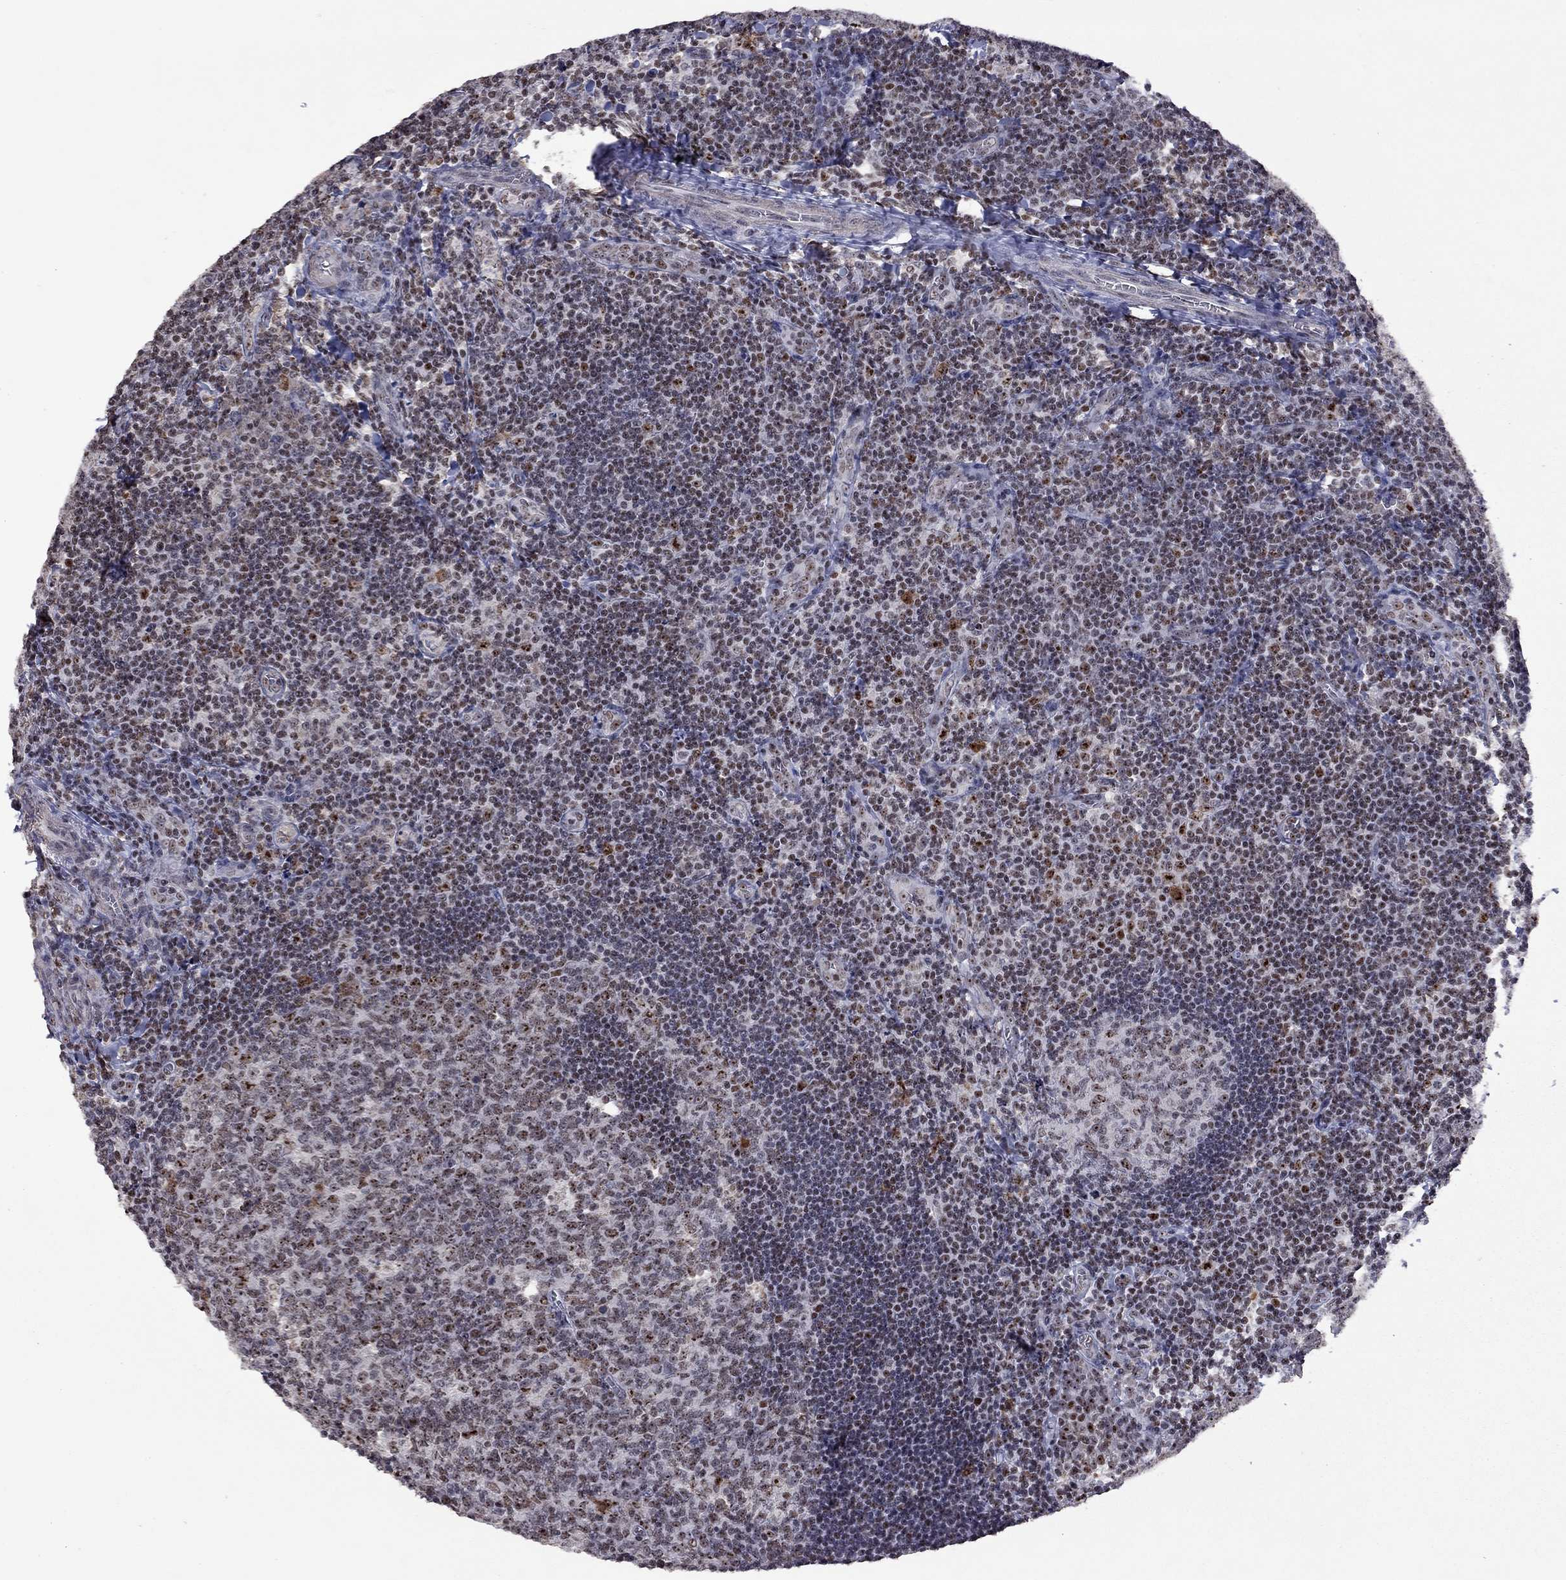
{"staining": {"intensity": "moderate", "quantity": "<25%", "location": "nuclear"}, "tissue": "tonsil", "cell_type": "Germinal center cells", "image_type": "normal", "snomed": [{"axis": "morphology", "description": "Normal tissue, NOS"}, {"axis": "morphology", "description": "Inflammation, NOS"}, {"axis": "topography", "description": "Tonsil"}], "caption": "Immunohistochemical staining of normal human tonsil displays <25% levels of moderate nuclear protein positivity in approximately <25% of germinal center cells. The staining was performed using DAB to visualize the protein expression in brown, while the nuclei were stained in blue with hematoxylin (Magnification: 20x).", "gene": "SPOUT1", "patient": {"sex": "female", "age": 31}}